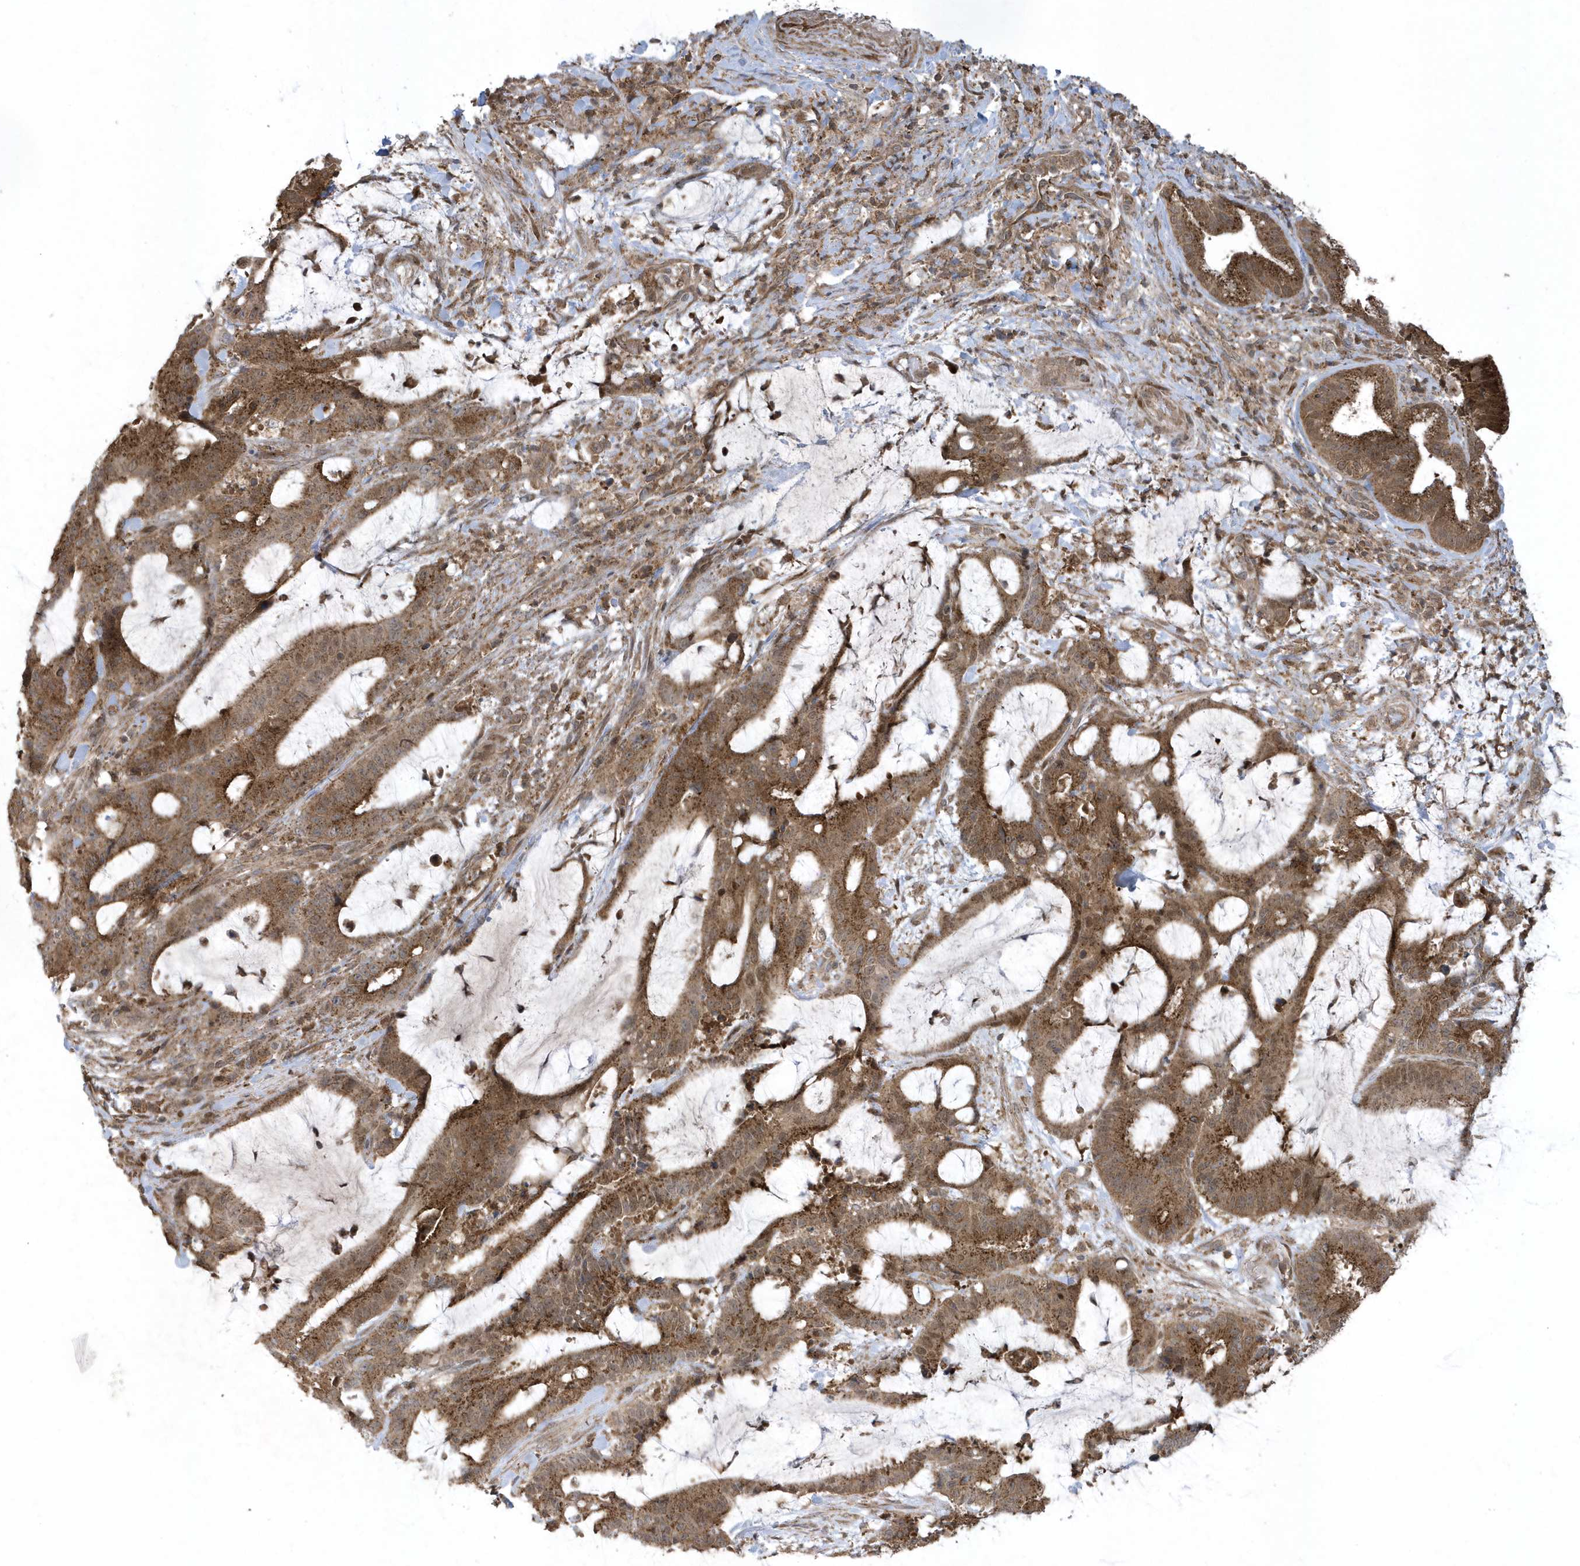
{"staining": {"intensity": "moderate", "quantity": ">75%", "location": "cytoplasmic/membranous"}, "tissue": "liver cancer", "cell_type": "Tumor cells", "image_type": "cancer", "snomed": [{"axis": "morphology", "description": "Normal tissue, NOS"}, {"axis": "morphology", "description": "Cholangiocarcinoma"}, {"axis": "topography", "description": "Liver"}, {"axis": "topography", "description": "Peripheral nerve tissue"}], "caption": "Immunohistochemical staining of human liver cancer shows medium levels of moderate cytoplasmic/membranous protein positivity in about >75% of tumor cells.", "gene": "STAMBP", "patient": {"sex": "female", "age": 73}}